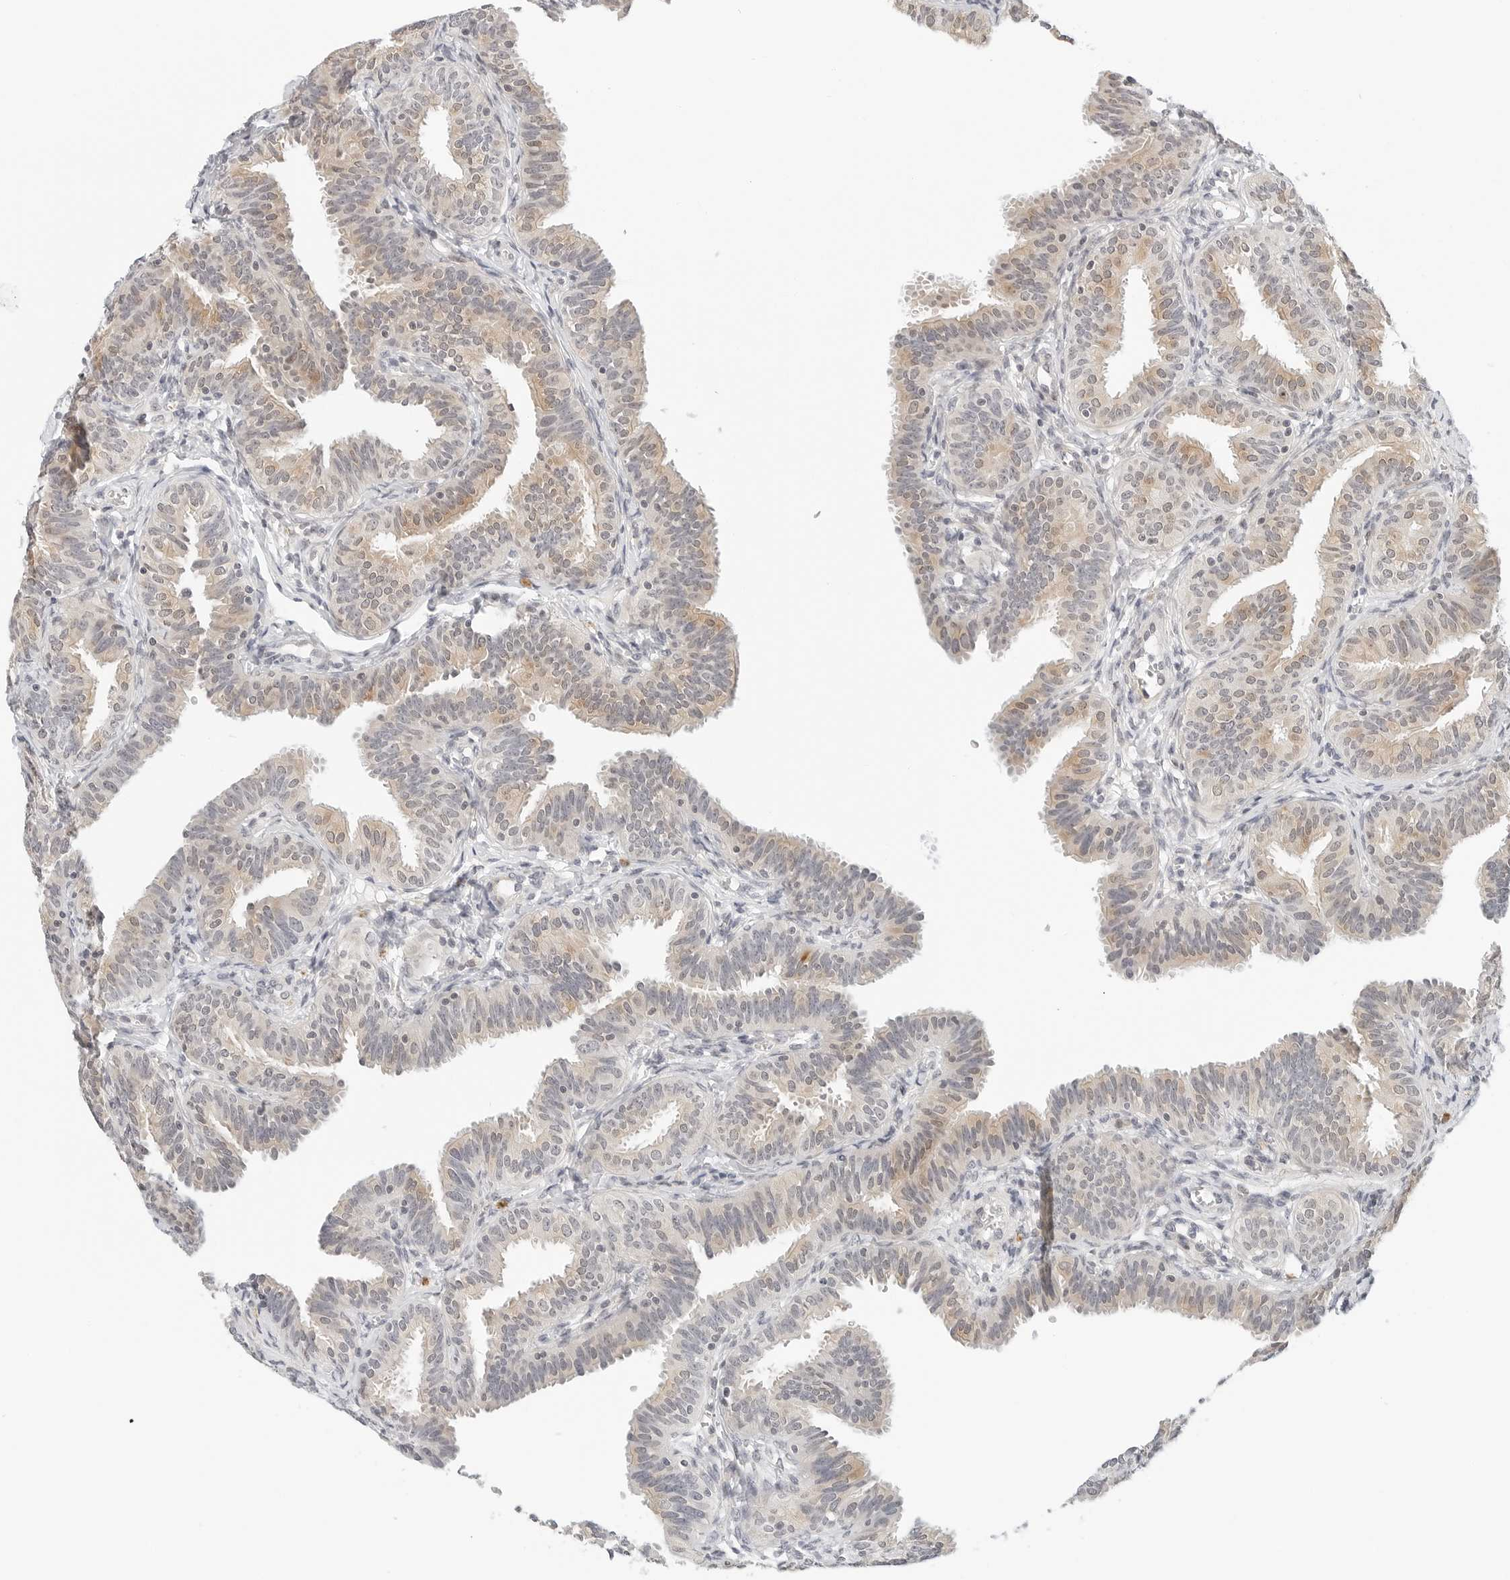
{"staining": {"intensity": "weak", "quantity": "25%-75%", "location": "cytoplasmic/membranous"}, "tissue": "fallopian tube", "cell_type": "Glandular cells", "image_type": "normal", "snomed": [{"axis": "morphology", "description": "Normal tissue, NOS"}, {"axis": "topography", "description": "Fallopian tube"}], "caption": "This micrograph exhibits immunohistochemistry (IHC) staining of normal human fallopian tube, with low weak cytoplasmic/membranous staining in approximately 25%-75% of glandular cells.", "gene": "PARP10", "patient": {"sex": "female", "age": 35}}